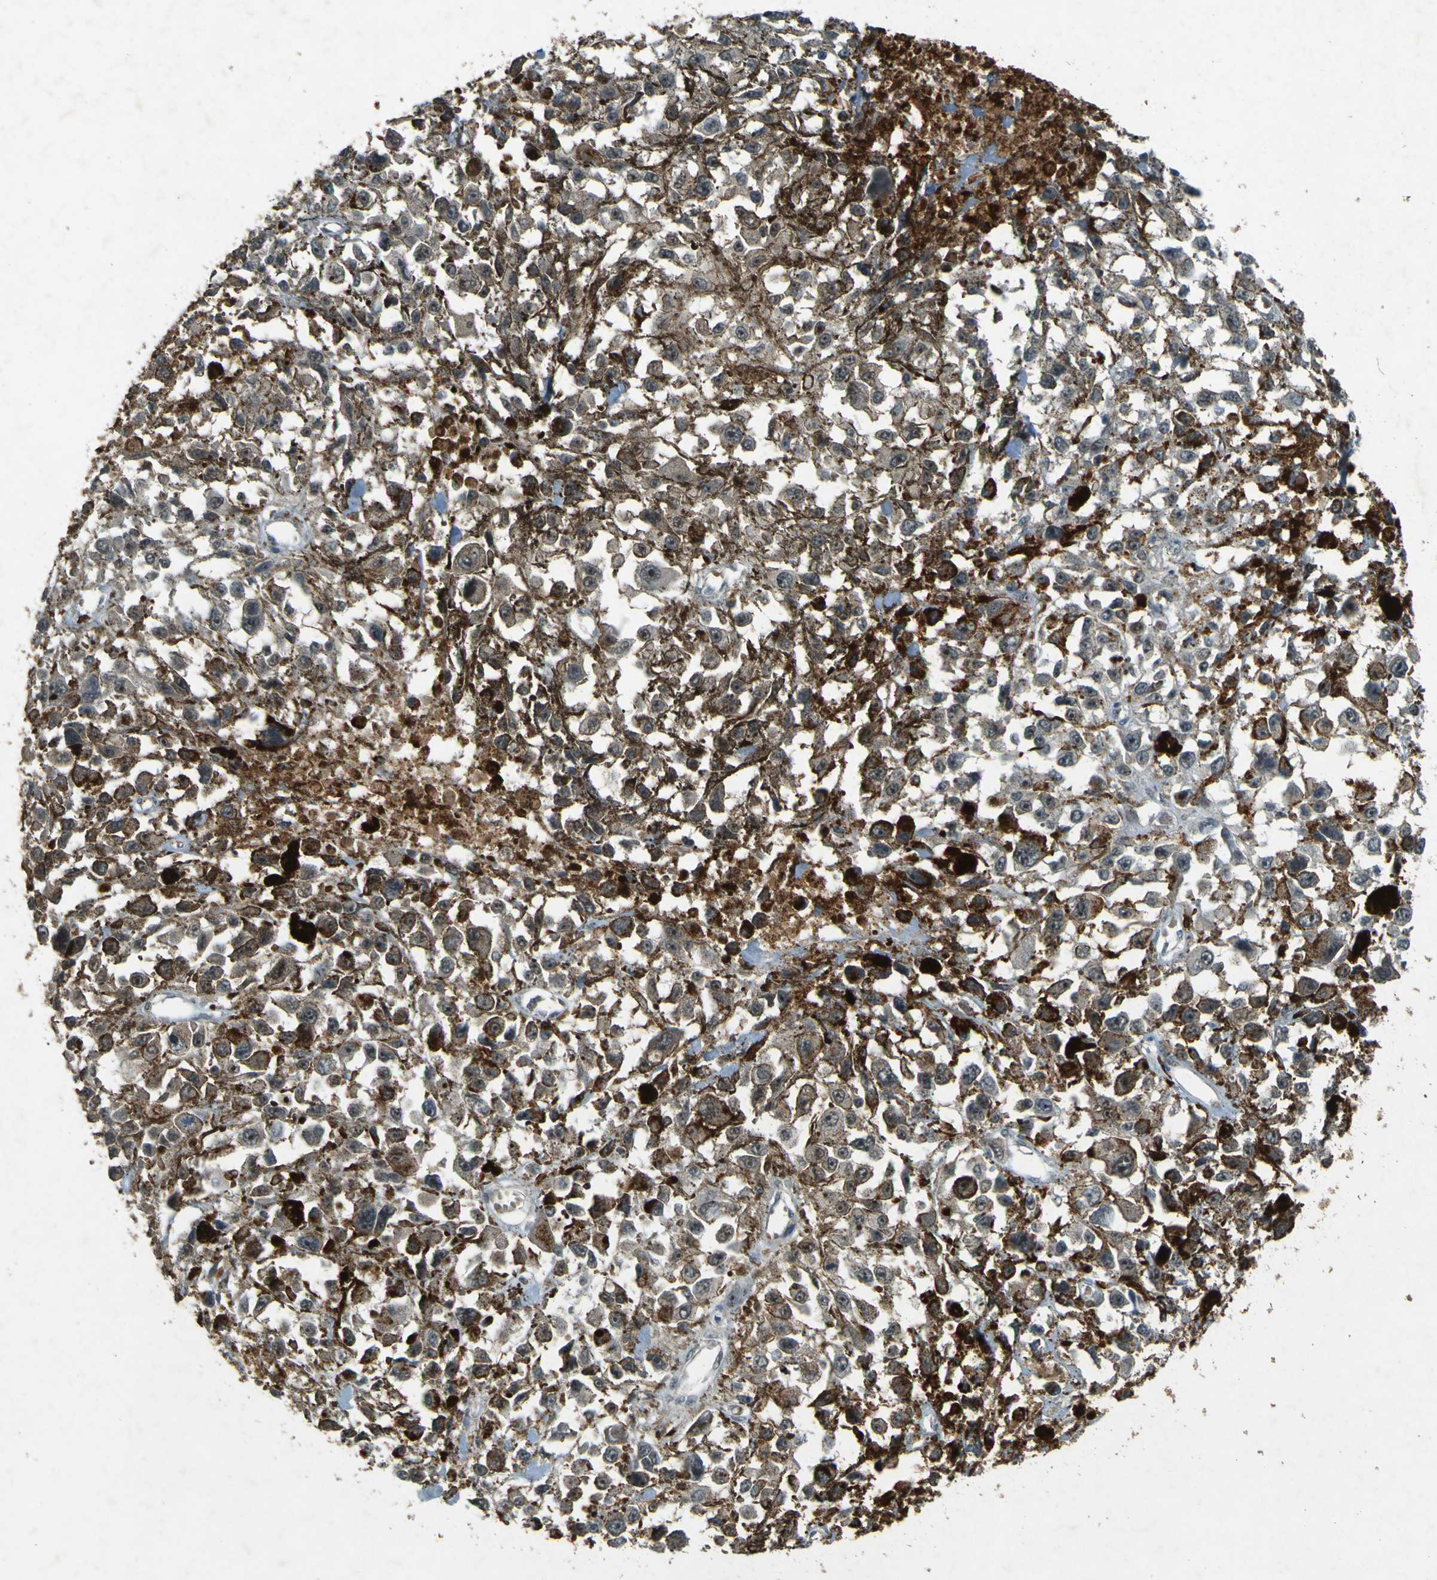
{"staining": {"intensity": "weak", "quantity": "25%-75%", "location": "cytoplasmic/membranous"}, "tissue": "melanoma", "cell_type": "Tumor cells", "image_type": "cancer", "snomed": [{"axis": "morphology", "description": "Malignant melanoma, Metastatic site"}, {"axis": "topography", "description": "Lymph node"}], "caption": "A photomicrograph showing weak cytoplasmic/membranous expression in approximately 25%-75% of tumor cells in malignant melanoma (metastatic site), as visualized by brown immunohistochemical staining.", "gene": "MPDZ", "patient": {"sex": "male", "age": 59}}